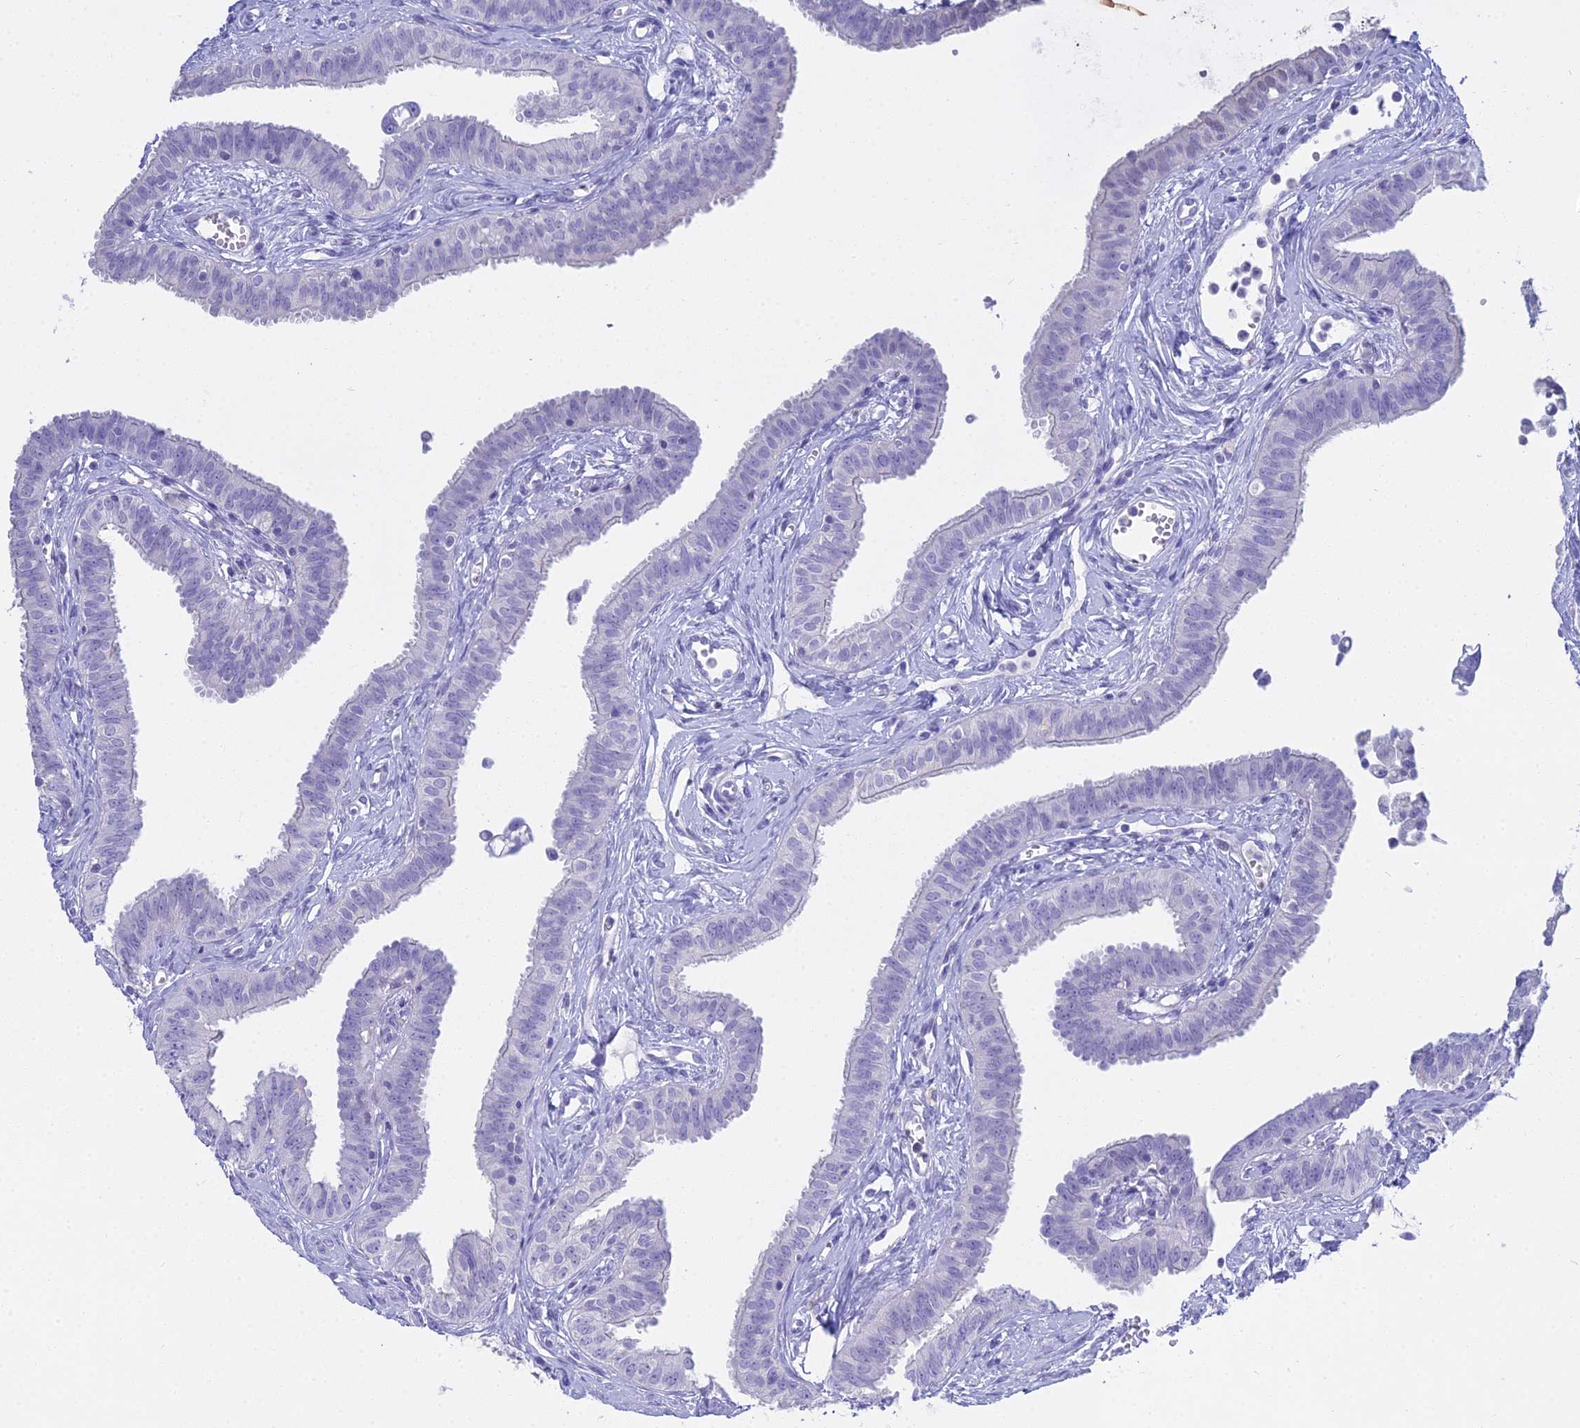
{"staining": {"intensity": "negative", "quantity": "none", "location": "none"}, "tissue": "fallopian tube", "cell_type": "Glandular cells", "image_type": "normal", "snomed": [{"axis": "morphology", "description": "Normal tissue, NOS"}, {"axis": "morphology", "description": "Carcinoma, NOS"}, {"axis": "topography", "description": "Fallopian tube"}, {"axis": "topography", "description": "Ovary"}], "caption": "Glandular cells are negative for protein expression in benign human fallopian tube. Nuclei are stained in blue.", "gene": "S100A7", "patient": {"sex": "female", "age": 59}}